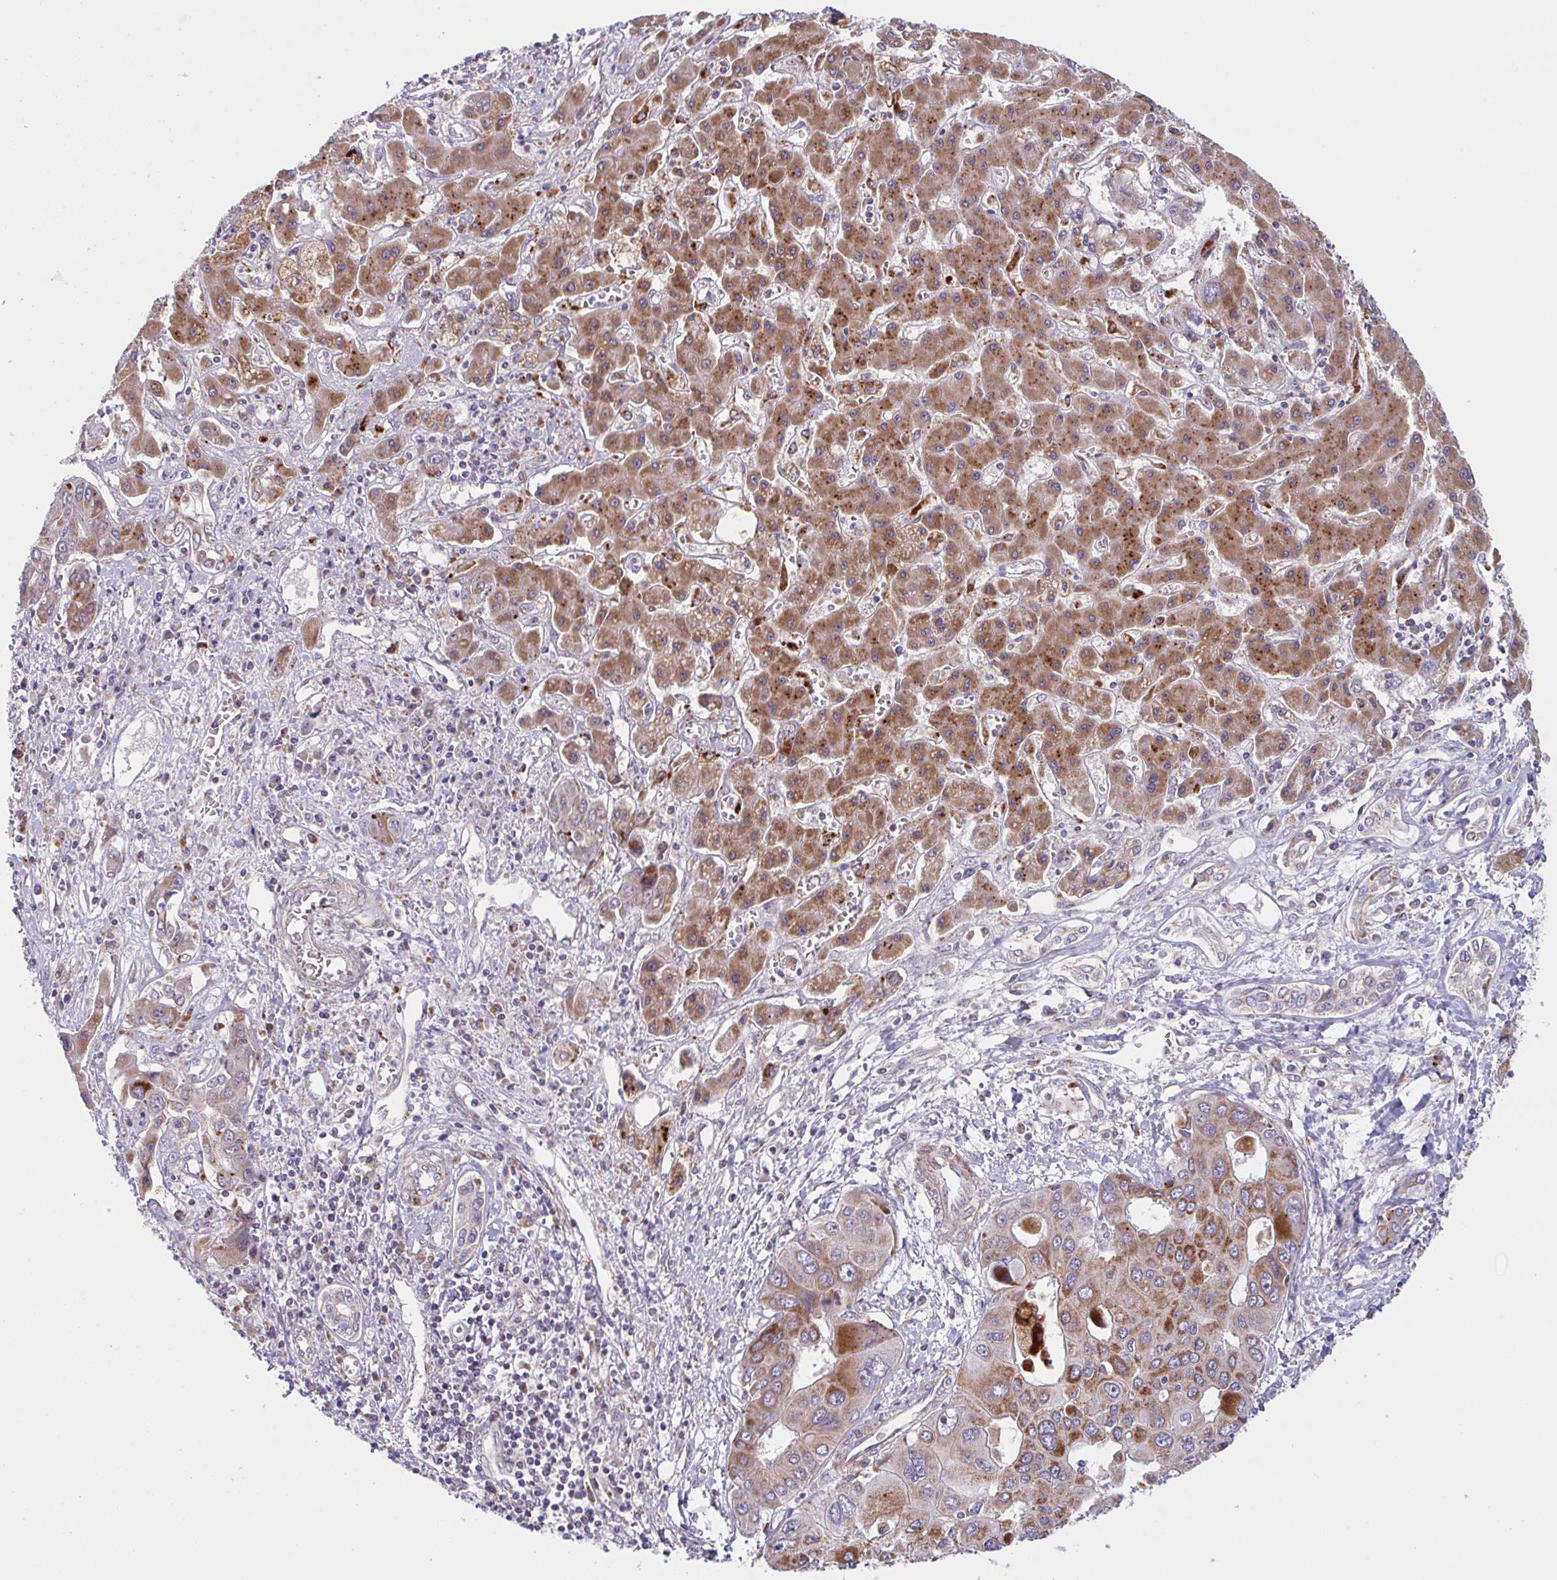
{"staining": {"intensity": "moderate", "quantity": ">75%", "location": "cytoplasmic/membranous"}, "tissue": "liver cancer", "cell_type": "Tumor cells", "image_type": "cancer", "snomed": [{"axis": "morphology", "description": "Cholangiocarcinoma"}, {"axis": "topography", "description": "Liver"}], "caption": "This is an image of IHC staining of liver cancer, which shows moderate expression in the cytoplasmic/membranous of tumor cells.", "gene": "XAF1", "patient": {"sex": "male", "age": 67}}